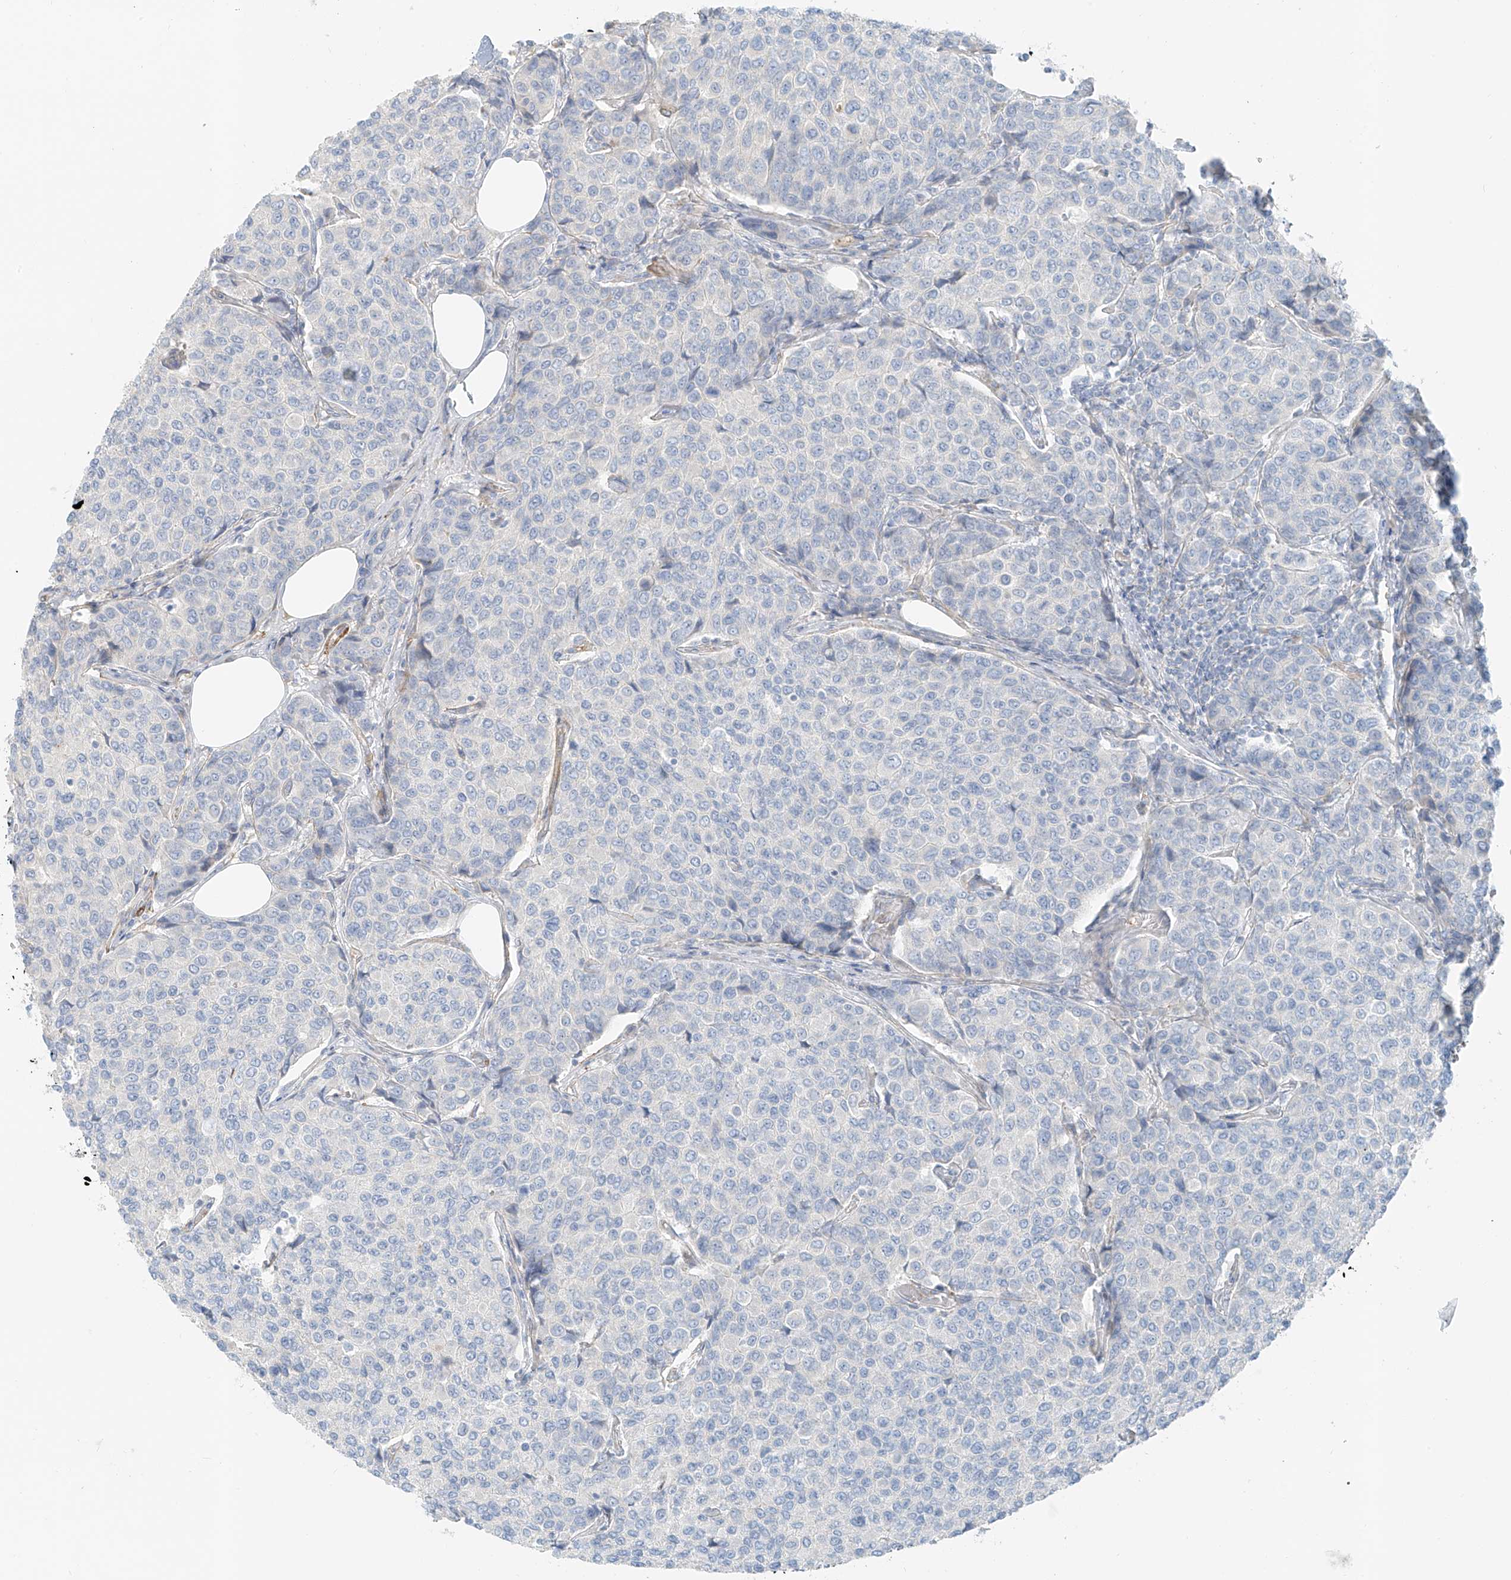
{"staining": {"intensity": "negative", "quantity": "none", "location": "none"}, "tissue": "breast cancer", "cell_type": "Tumor cells", "image_type": "cancer", "snomed": [{"axis": "morphology", "description": "Duct carcinoma"}, {"axis": "topography", "description": "Breast"}], "caption": "Immunohistochemical staining of breast intraductal carcinoma displays no significant staining in tumor cells.", "gene": "SMCP", "patient": {"sex": "female", "age": 55}}